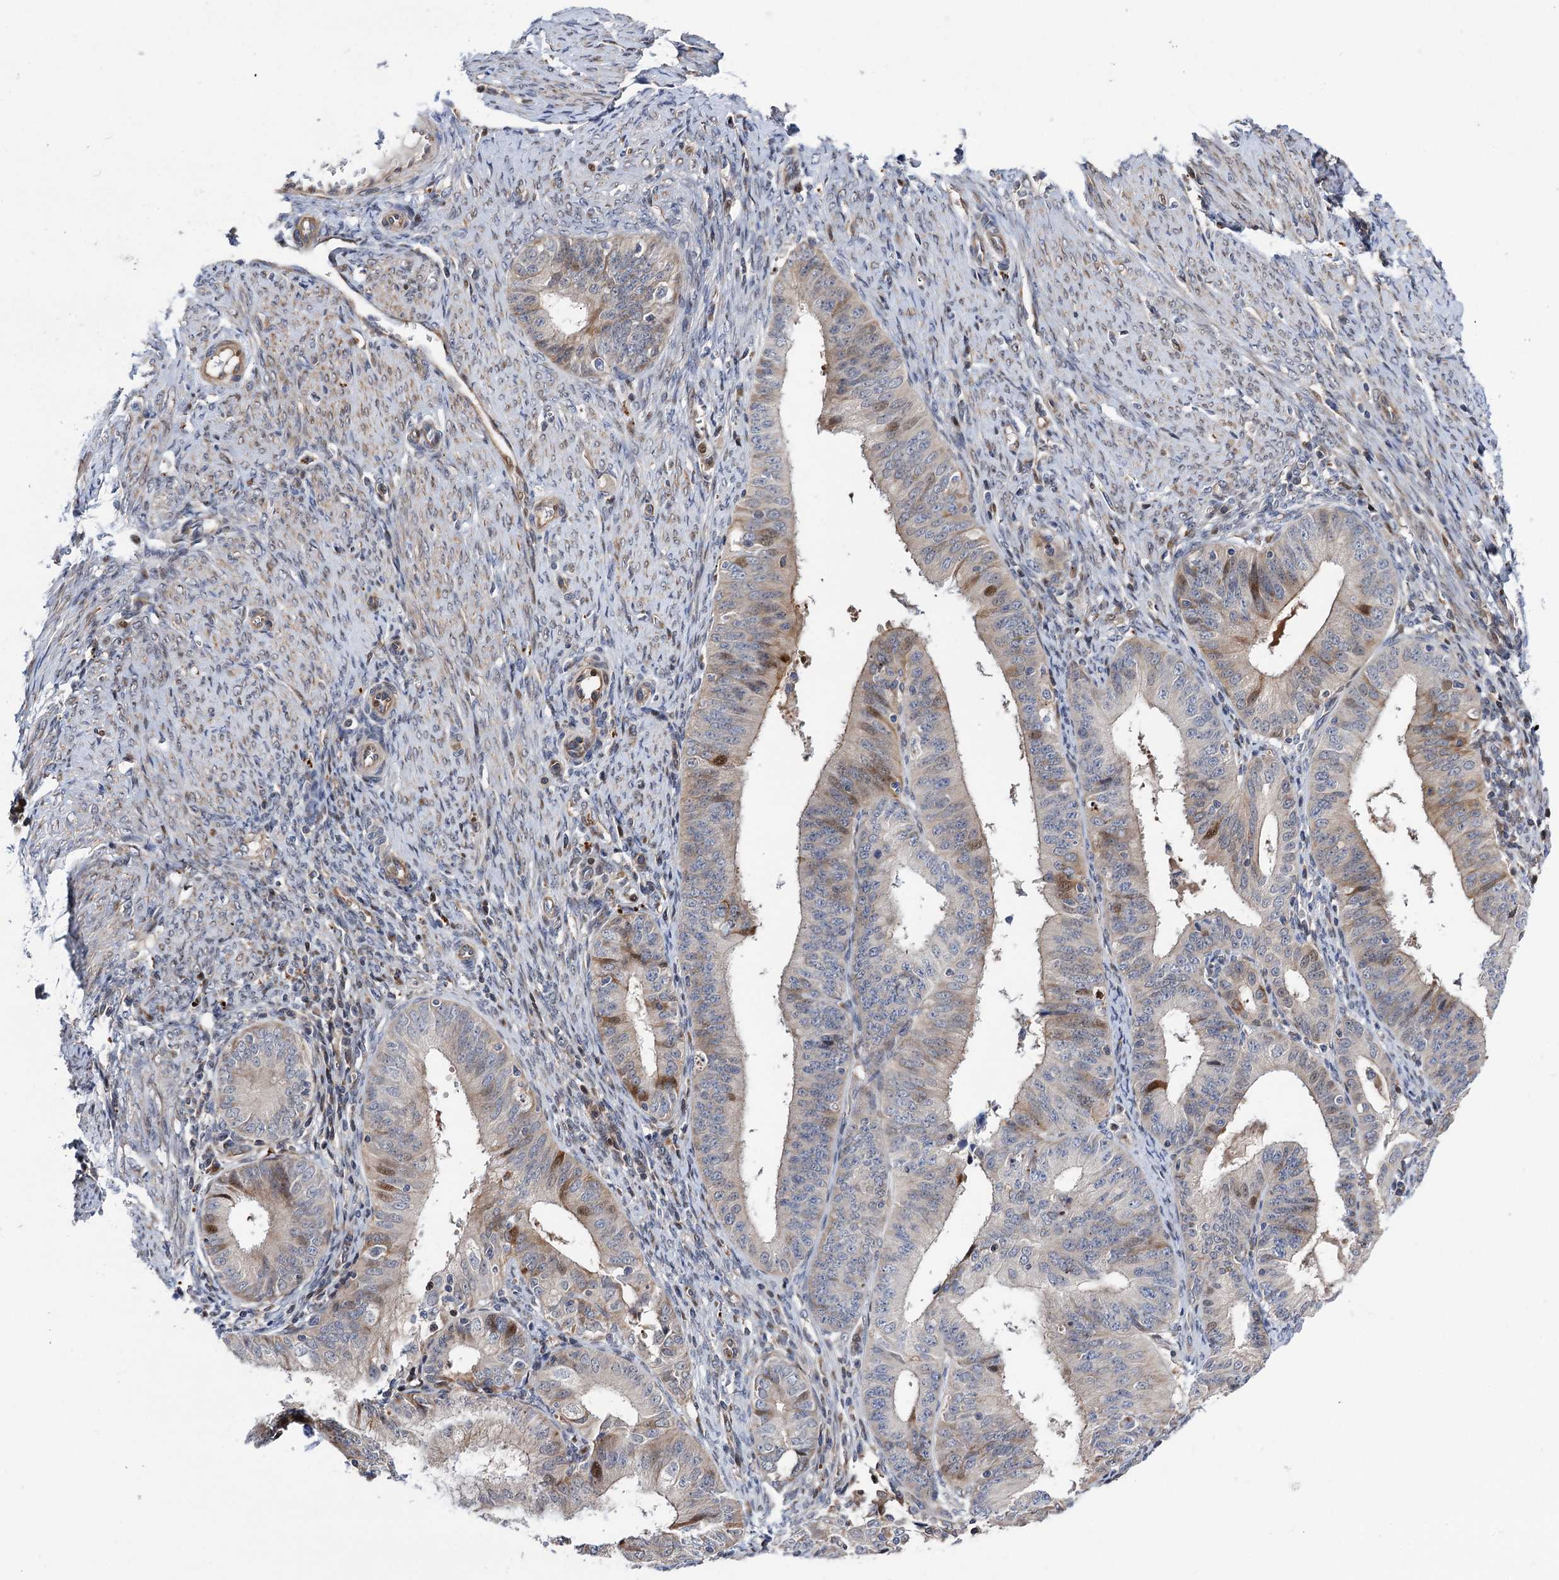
{"staining": {"intensity": "moderate", "quantity": "<25%", "location": "cytoplasmic/membranous"}, "tissue": "endometrial cancer", "cell_type": "Tumor cells", "image_type": "cancer", "snomed": [{"axis": "morphology", "description": "Adenocarcinoma, NOS"}, {"axis": "topography", "description": "Endometrium"}], "caption": "Approximately <25% of tumor cells in human endometrial cancer demonstrate moderate cytoplasmic/membranous protein expression as visualized by brown immunohistochemical staining.", "gene": "UBR1", "patient": {"sex": "female", "age": 51}}